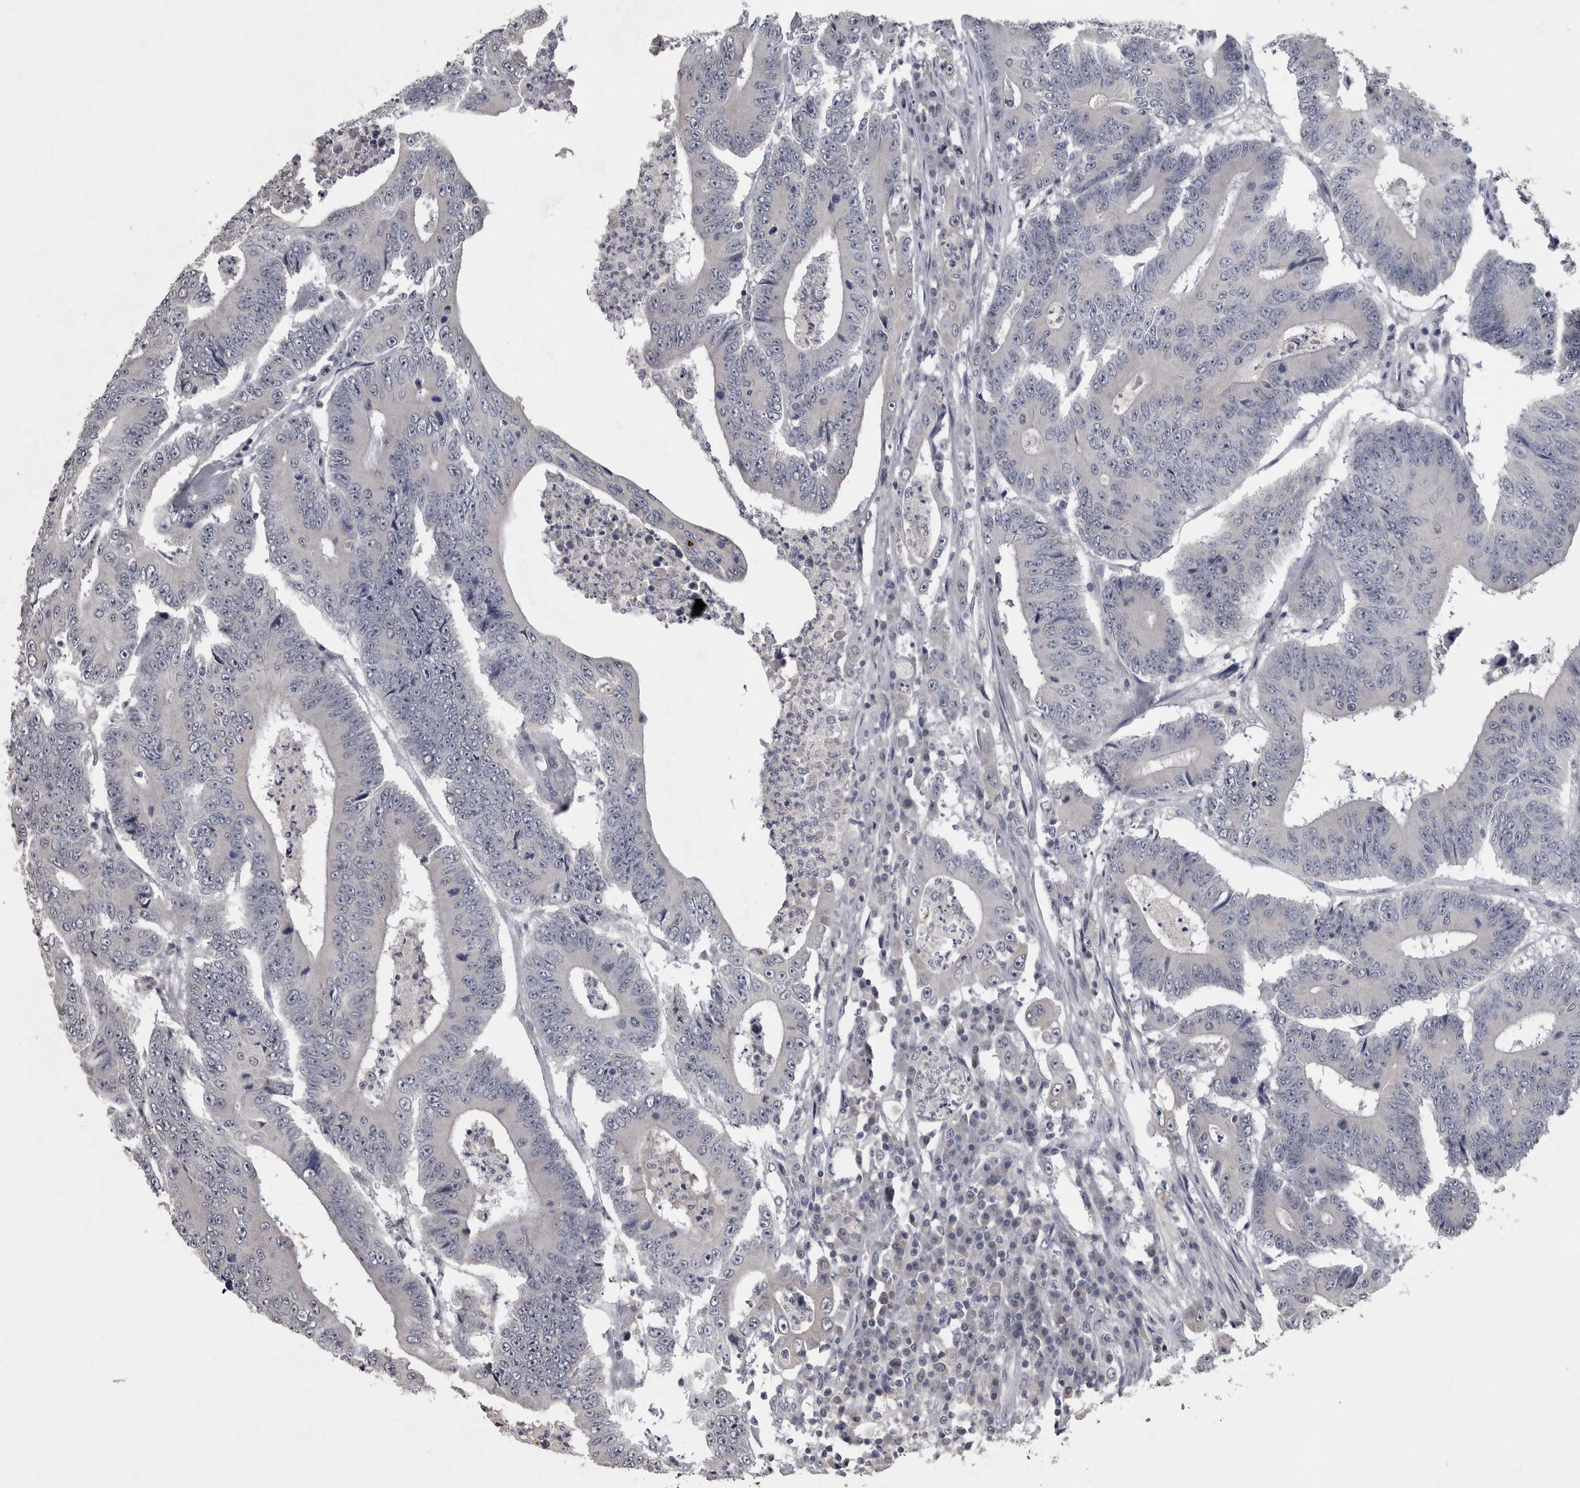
{"staining": {"intensity": "negative", "quantity": "none", "location": "none"}, "tissue": "colorectal cancer", "cell_type": "Tumor cells", "image_type": "cancer", "snomed": [{"axis": "morphology", "description": "Adenocarcinoma, NOS"}, {"axis": "topography", "description": "Colon"}], "caption": "Immunohistochemical staining of colorectal cancer reveals no significant expression in tumor cells. (Brightfield microscopy of DAB immunohistochemistry at high magnification).", "gene": "WNT7A", "patient": {"sex": "male", "age": 83}}